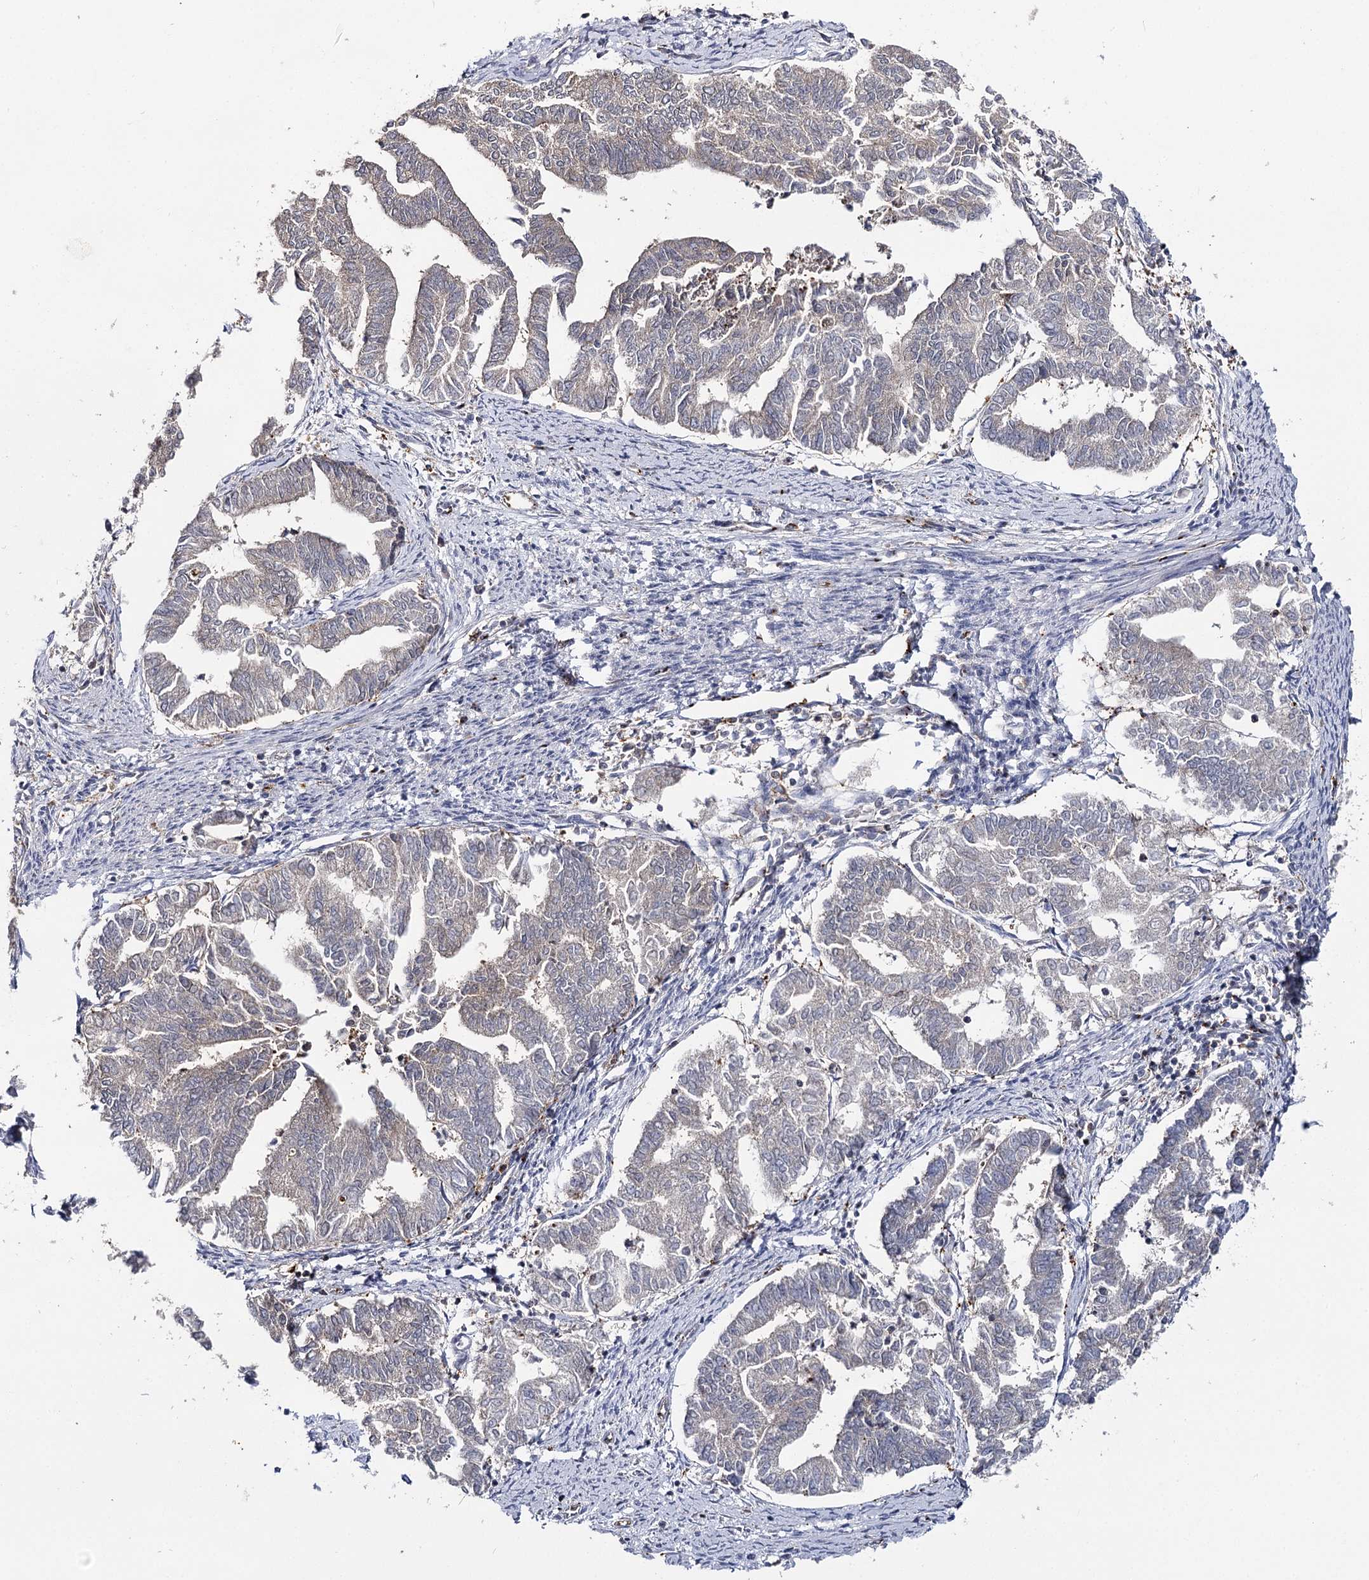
{"staining": {"intensity": "negative", "quantity": "none", "location": "none"}, "tissue": "endometrial cancer", "cell_type": "Tumor cells", "image_type": "cancer", "snomed": [{"axis": "morphology", "description": "Adenocarcinoma, NOS"}, {"axis": "topography", "description": "Endometrium"}], "caption": "High power microscopy image of an IHC micrograph of endometrial adenocarcinoma, revealing no significant staining in tumor cells.", "gene": "SEC24B", "patient": {"sex": "female", "age": 79}}